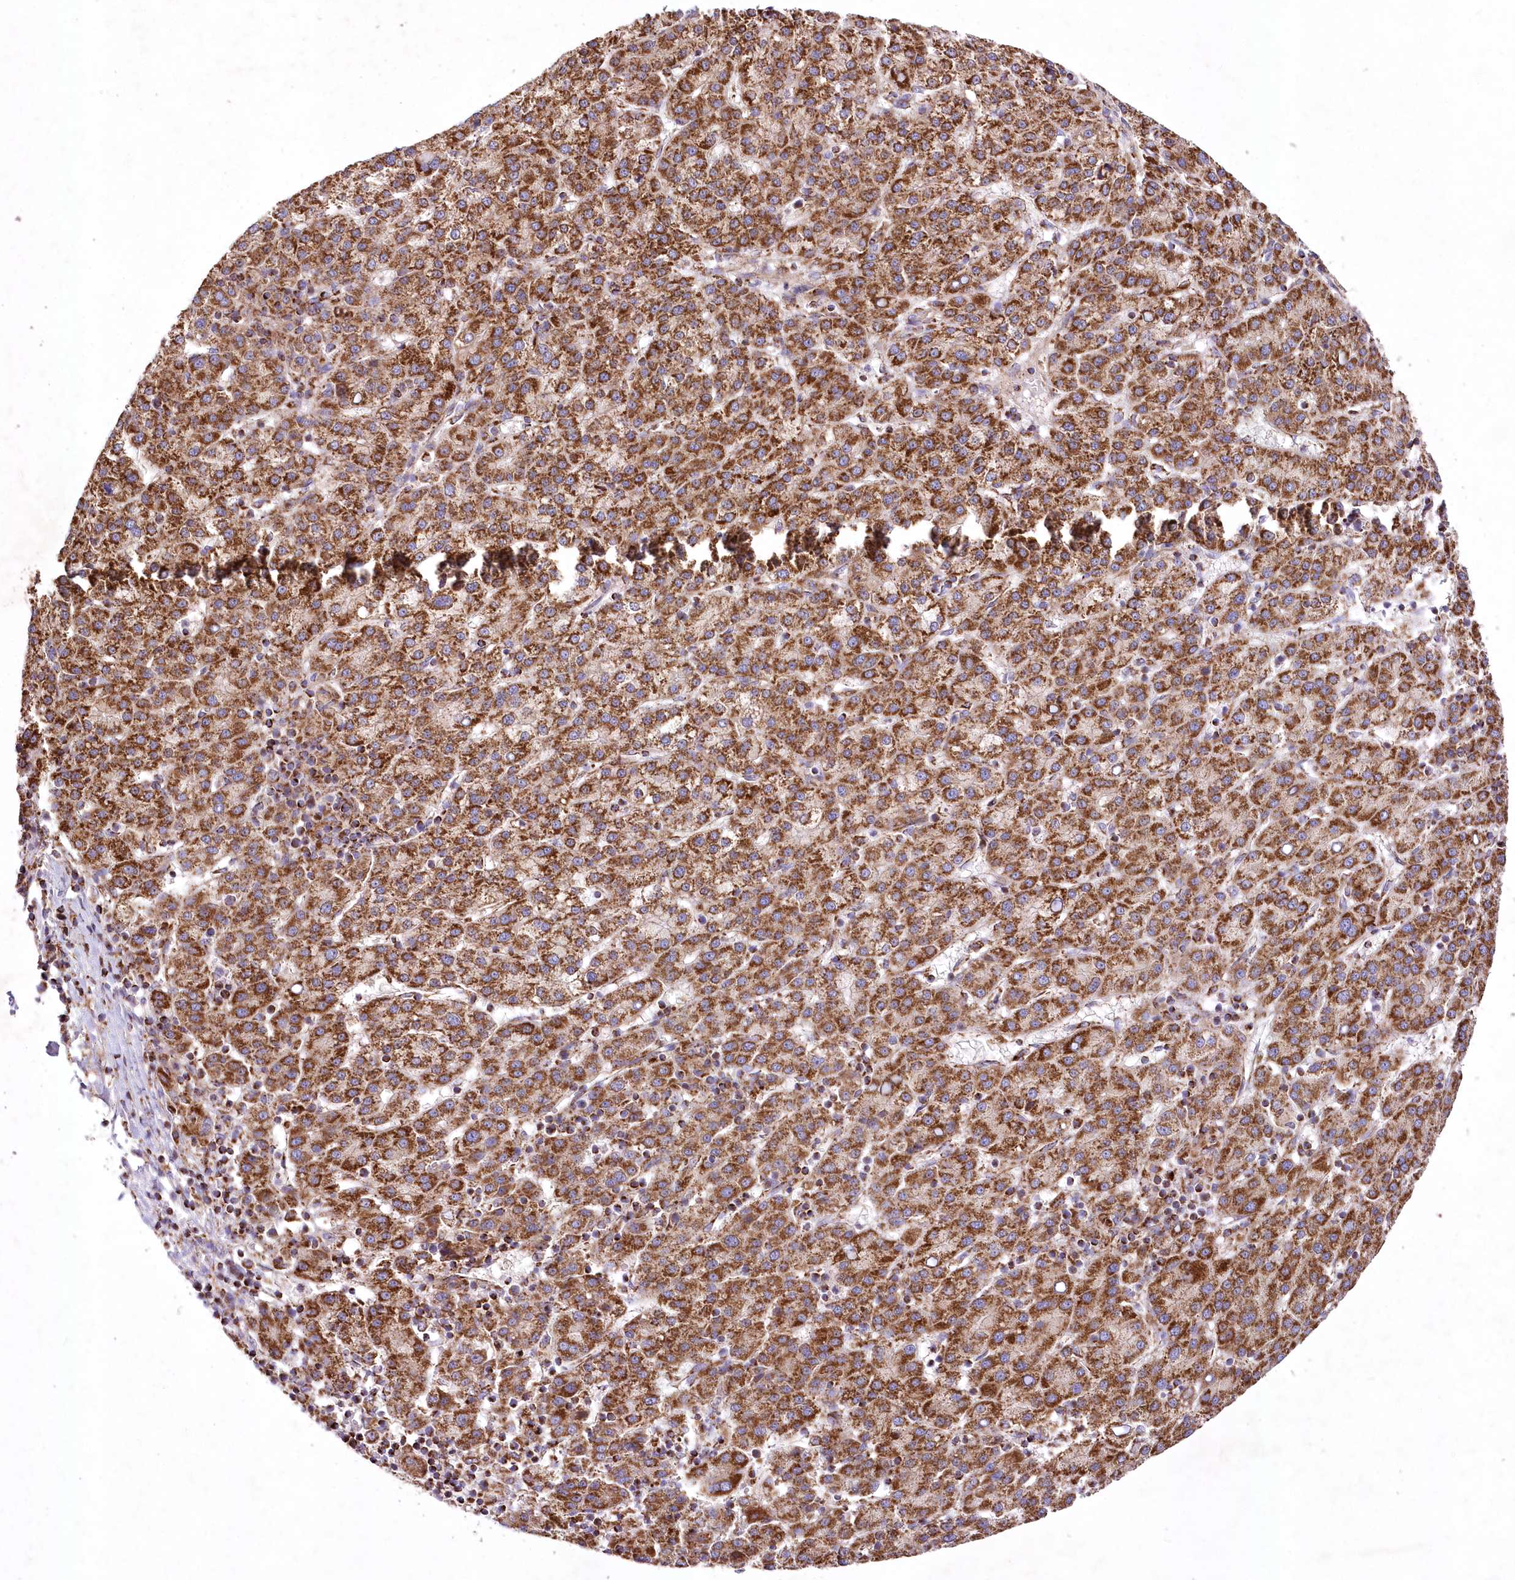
{"staining": {"intensity": "strong", "quantity": ">75%", "location": "cytoplasmic/membranous"}, "tissue": "liver cancer", "cell_type": "Tumor cells", "image_type": "cancer", "snomed": [{"axis": "morphology", "description": "Carcinoma, Hepatocellular, NOS"}, {"axis": "topography", "description": "Liver"}], "caption": "High-power microscopy captured an IHC photomicrograph of liver cancer (hepatocellular carcinoma), revealing strong cytoplasmic/membranous staining in about >75% of tumor cells.", "gene": "ASNSD1", "patient": {"sex": "female", "age": 58}}